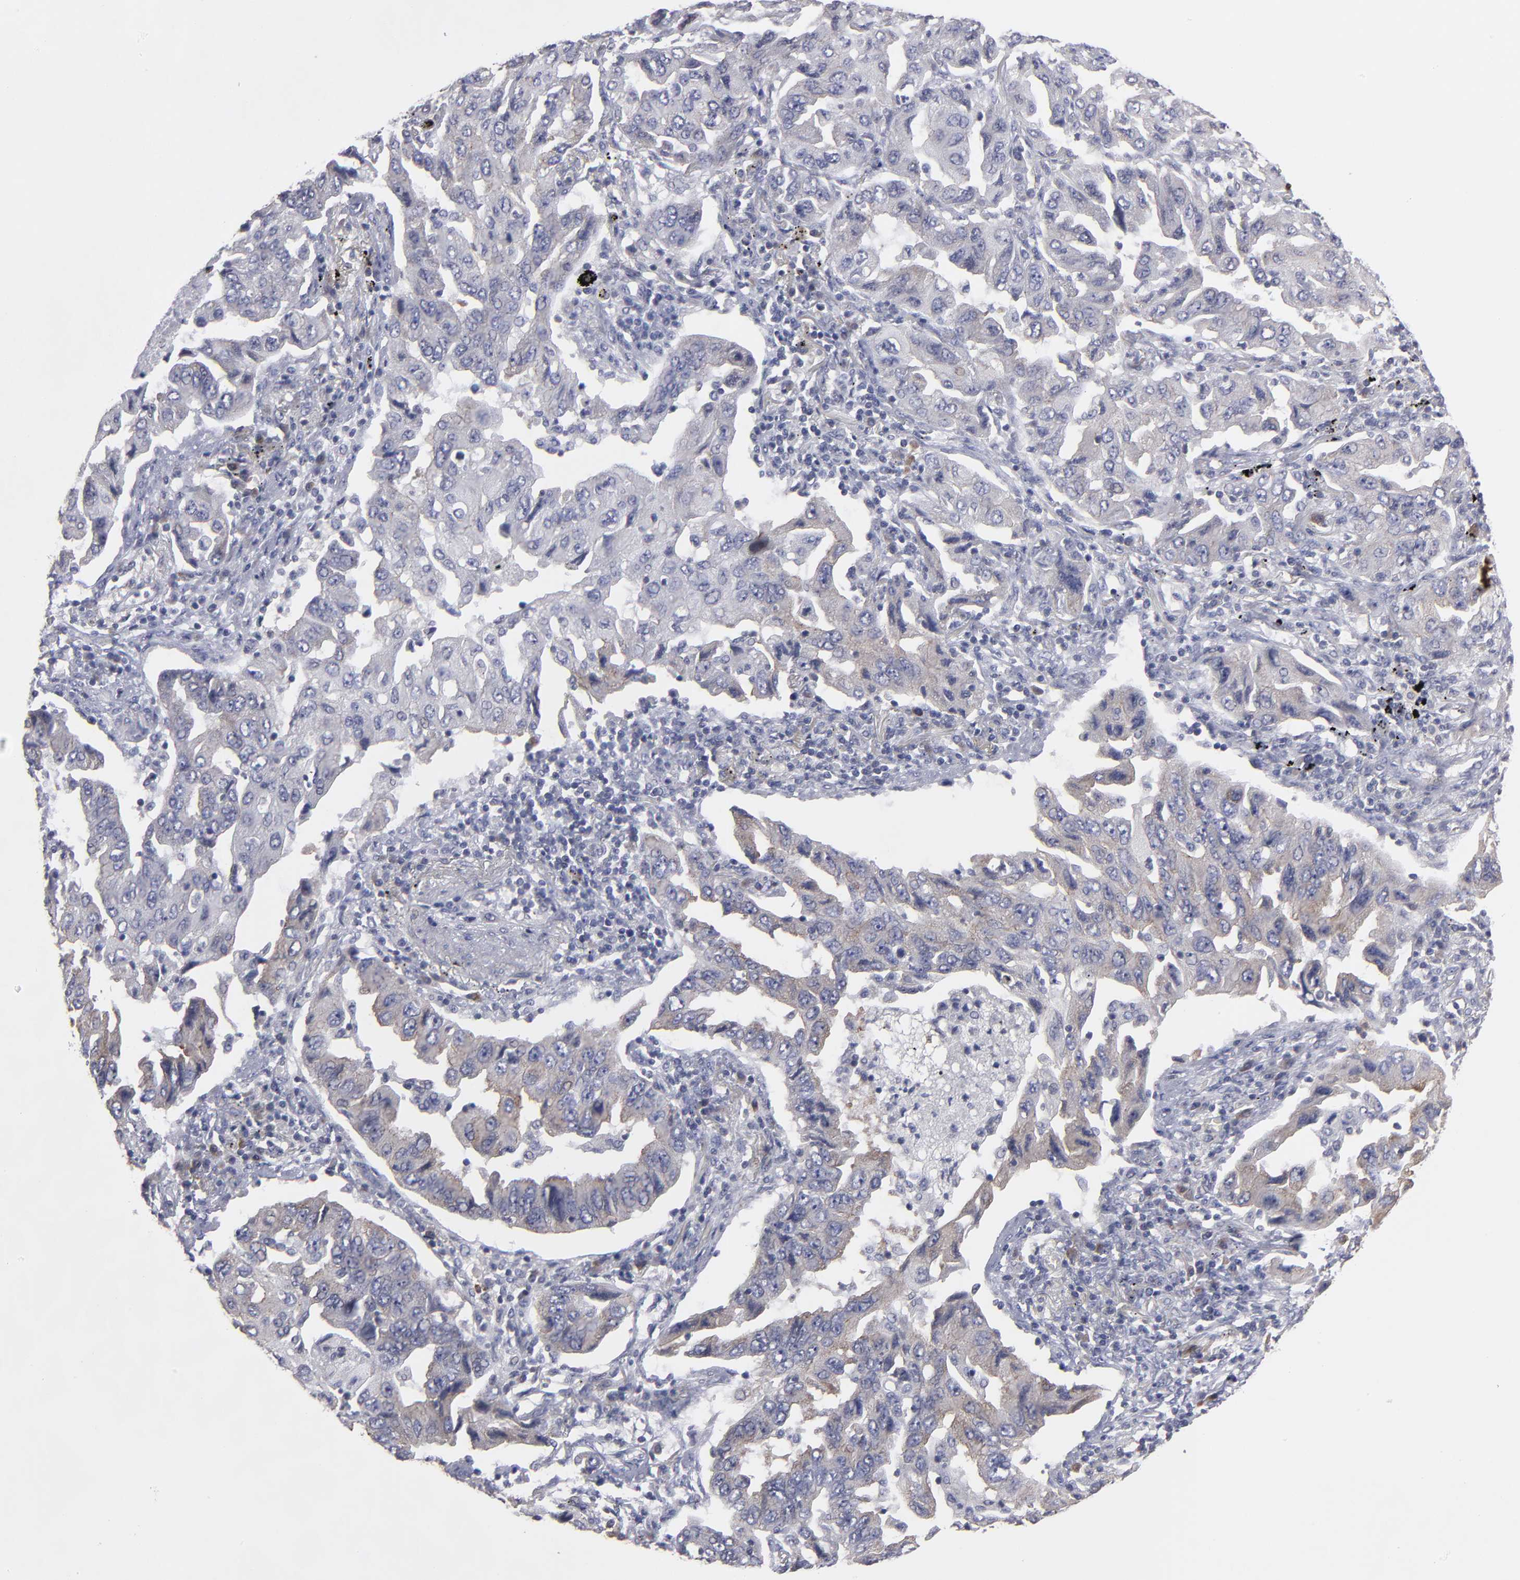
{"staining": {"intensity": "weak", "quantity": ">75%", "location": "cytoplasmic/membranous"}, "tissue": "lung cancer", "cell_type": "Tumor cells", "image_type": "cancer", "snomed": [{"axis": "morphology", "description": "Adenocarcinoma, NOS"}, {"axis": "topography", "description": "Lung"}], "caption": "Immunohistochemical staining of human lung cancer exhibits weak cytoplasmic/membranous protein staining in about >75% of tumor cells.", "gene": "CEP97", "patient": {"sex": "female", "age": 65}}